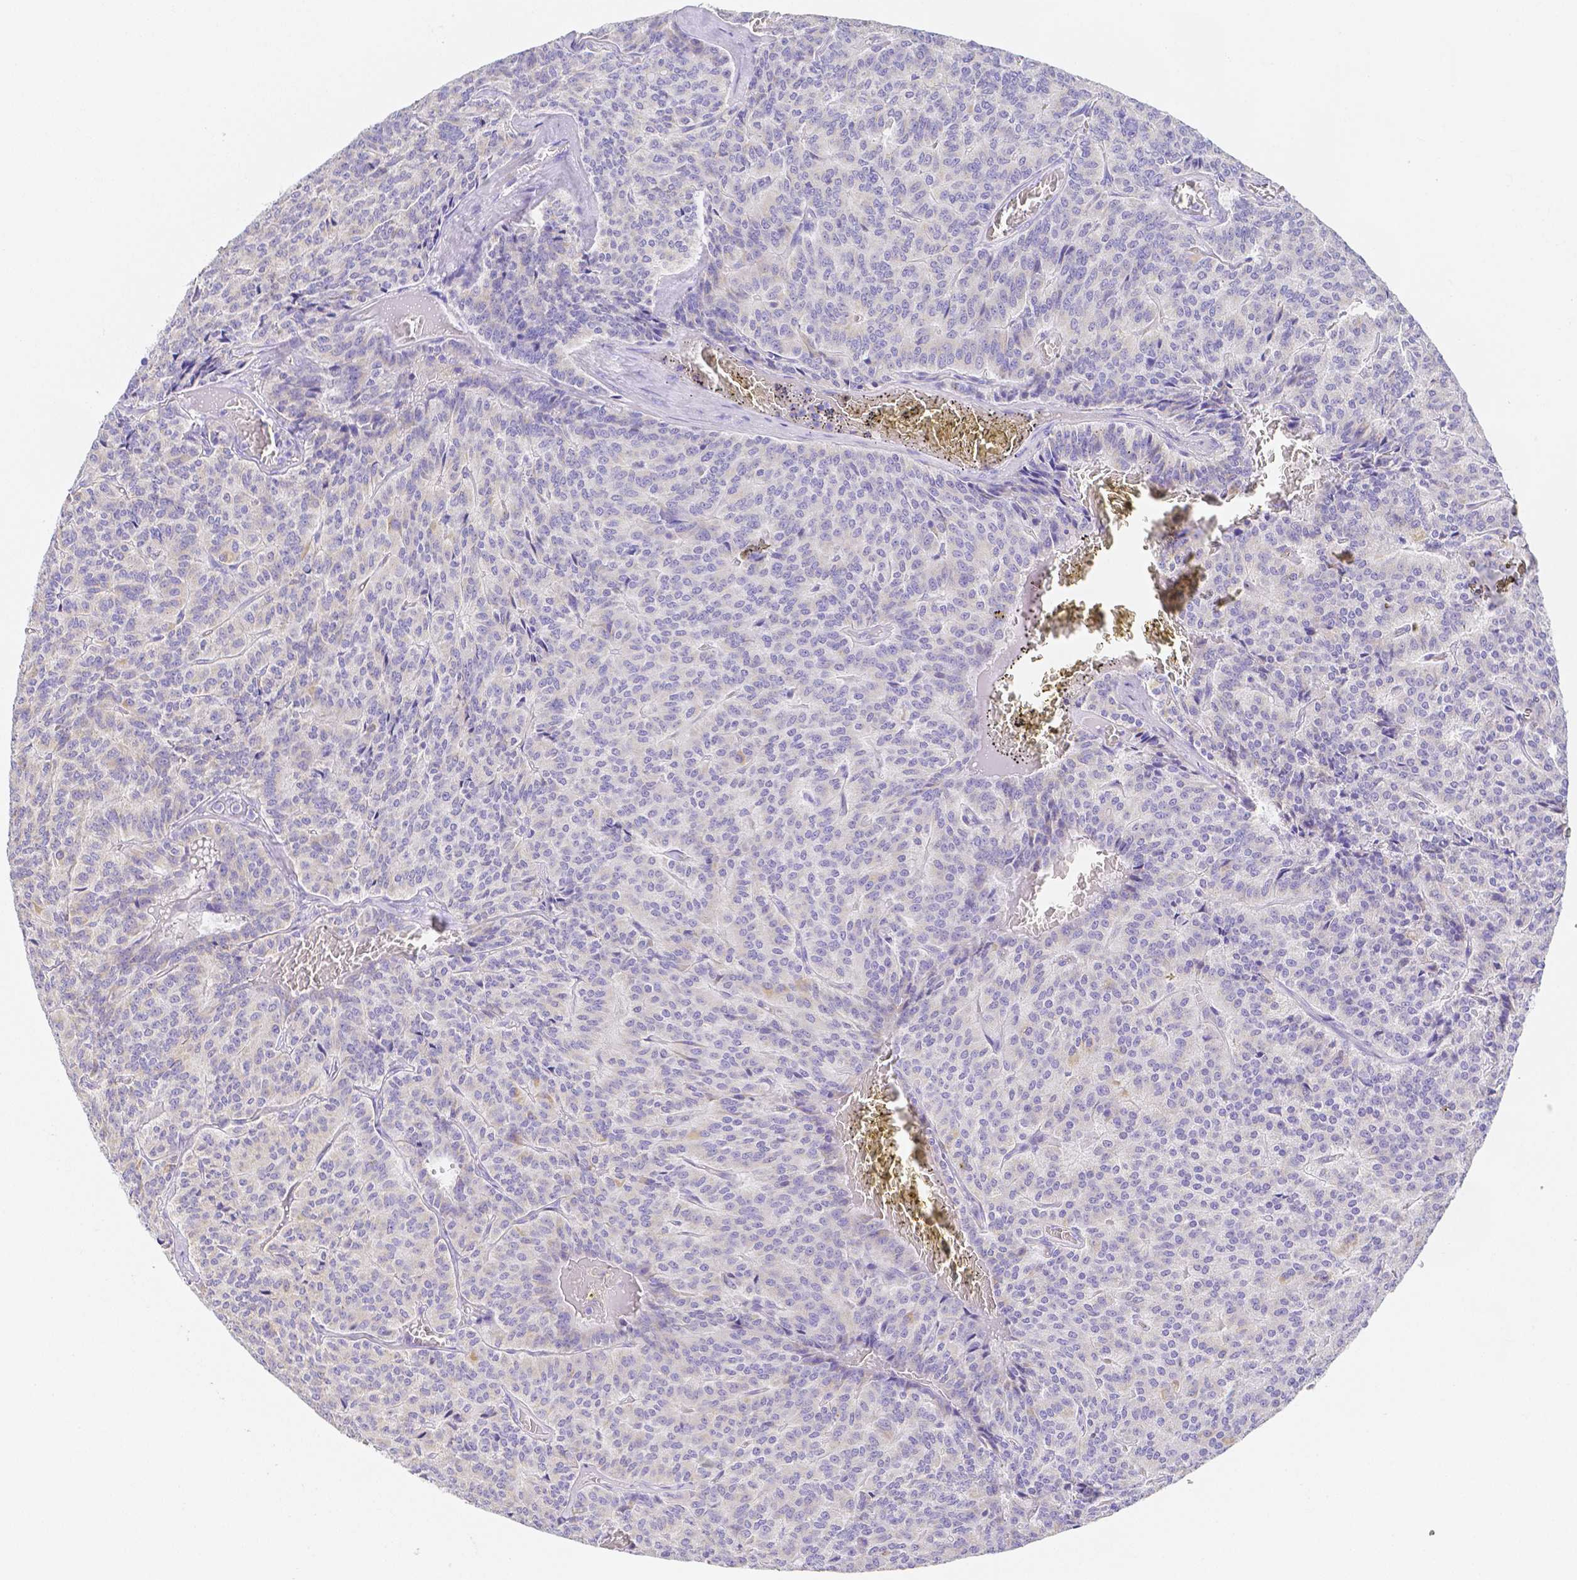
{"staining": {"intensity": "negative", "quantity": "none", "location": "none"}, "tissue": "carcinoid", "cell_type": "Tumor cells", "image_type": "cancer", "snomed": [{"axis": "morphology", "description": "Carcinoid, malignant, NOS"}, {"axis": "topography", "description": "Lung"}], "caption": "Image shows no significant protein staining in tumor cells of carcinoid. (DAB (3,3'-diaminobenzidine) immunohistochemistry (IHC) with hematoxylin counter stain).", "gene": "ZG16B", "patient": {"sex": "male", "age": 70}}